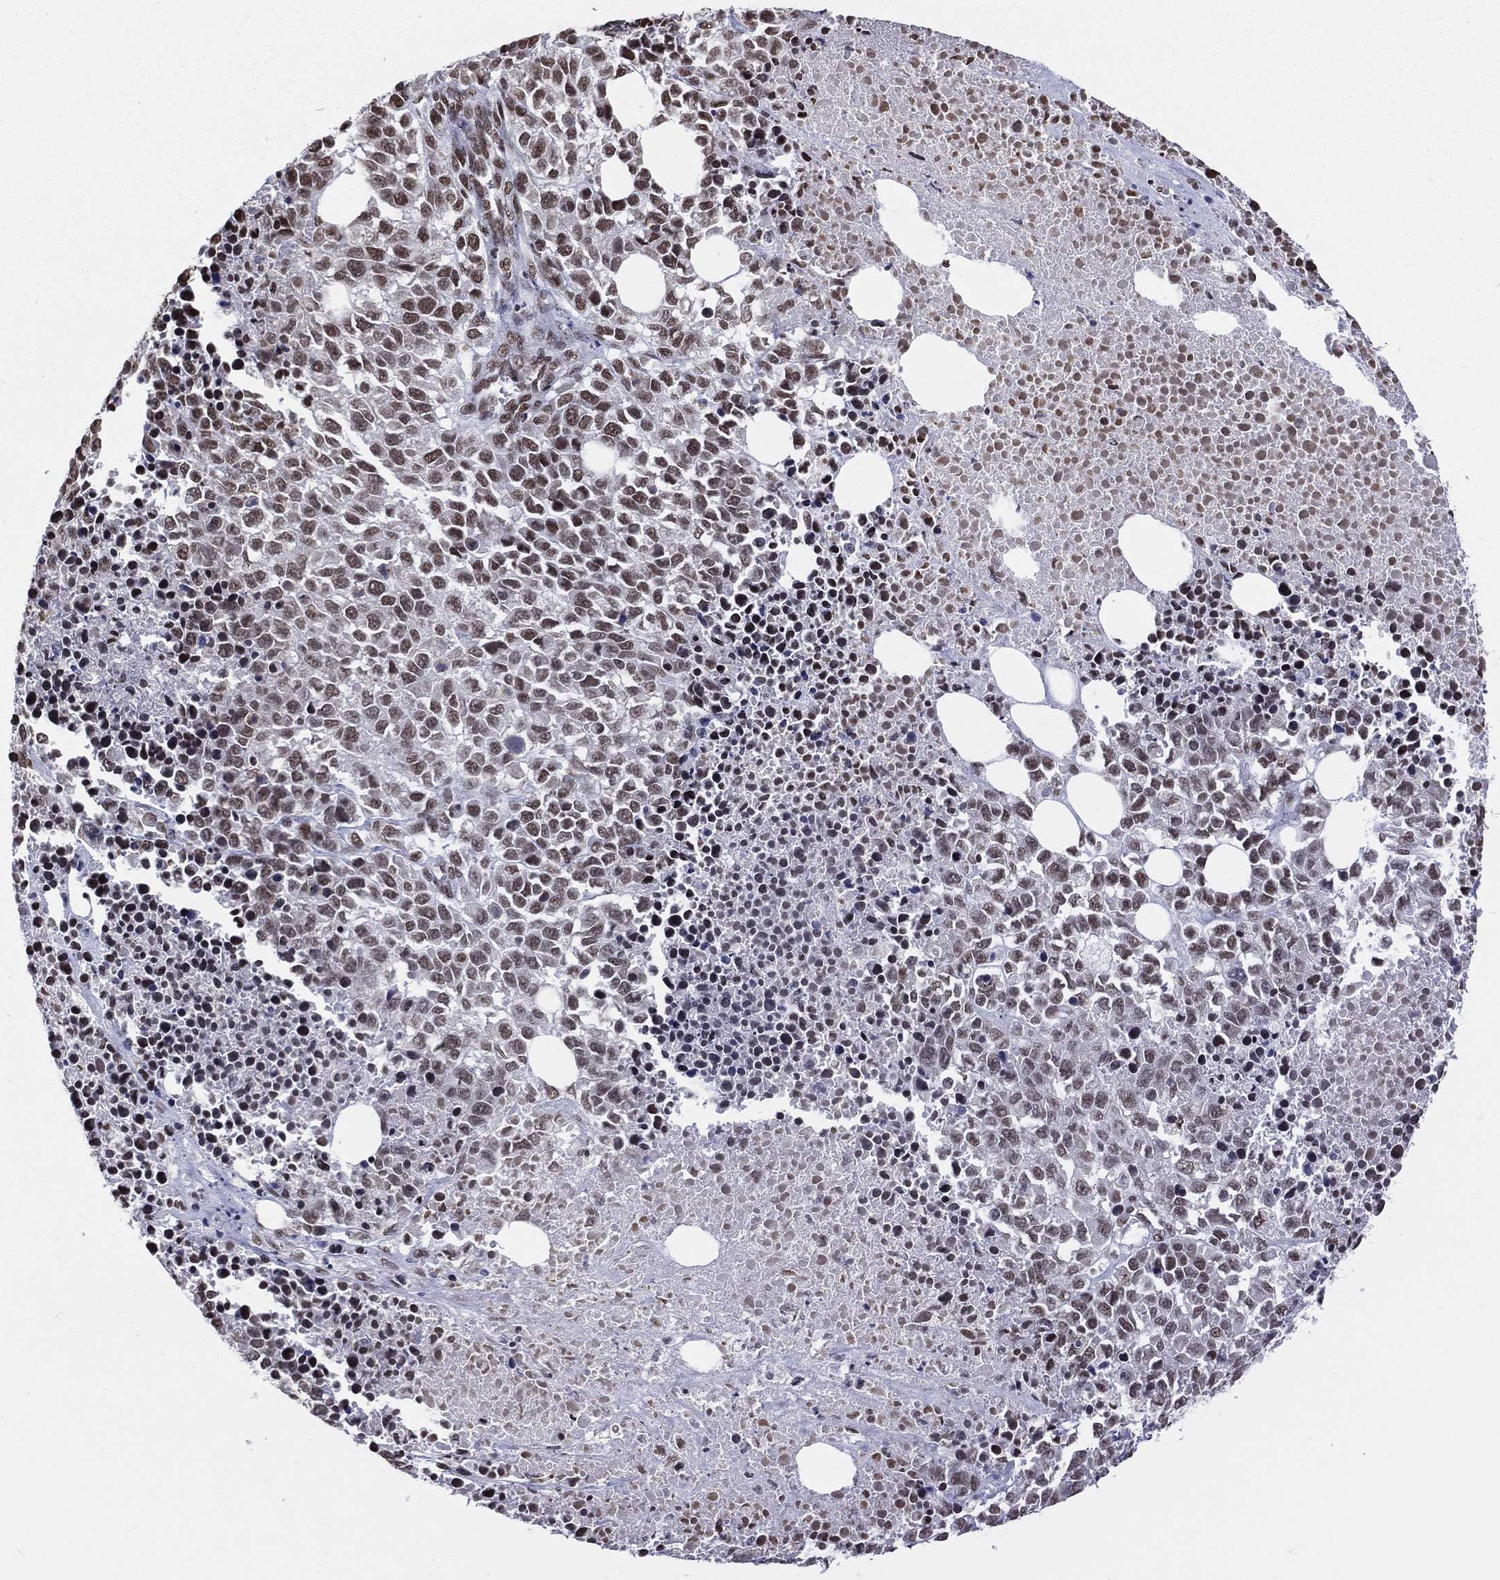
{"staining": {"intensity": "moderate", "quantity": "25%-75%", "location": "nuclear"}, "tissue": "melanoma", "cell_type": "Tumor cells", "image_type": "cancer", "snomed": [{"axis": "morphology", "description": "Malignant melanoma, Metastatic site"}, {"axis": "topography", "description": "Skin"}], "caption": "Immunohistochemical staining of human malignant melanoma (metastatic site) reveals moderate nuclear protein expression in about 25%-75% of tumor cells.", "gene": "ZNF7", "patient": {"sex": "male", "age": 84}}